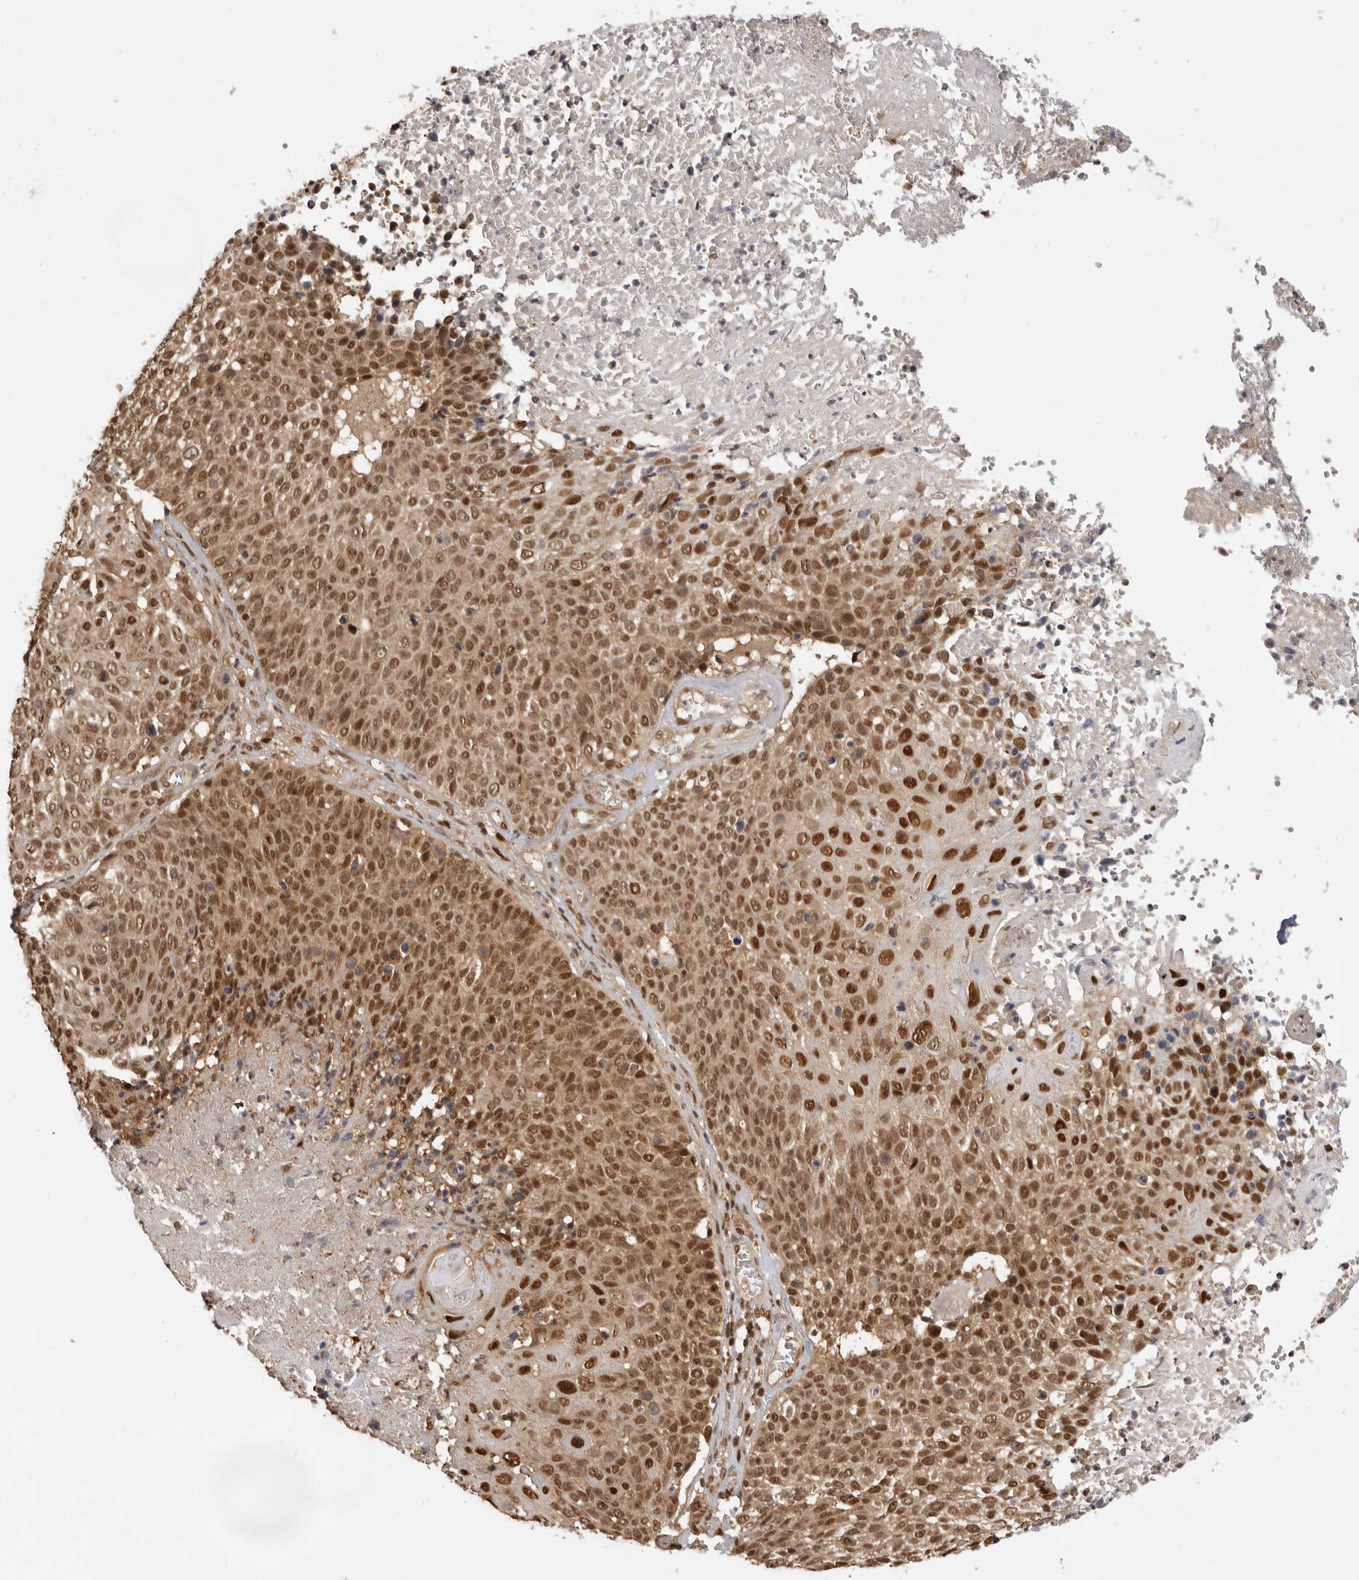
{"staining": {"intensity": "strong", "quantity": ">75%", "location": "cytoplasmic/membranous,nuclear"}, "tissue": "cervical cancer", "cell_type": "Tumor cells", "image_type": "cancer", "snomed": [{"axis": "morphology", "description": "Squamous cell carcinoma, NOS"}, {"axis": "topography", "description": "Cervix"}], "caption": "A histopathology image showing strong cytoplasmic/membranous and nuclear expression in about >75% of tumor cells in cervical cancer, as visualized by brown immunohistochemical staining.", "gene": "ADPRS", "patient": {"sex": "female", "age": 74}}